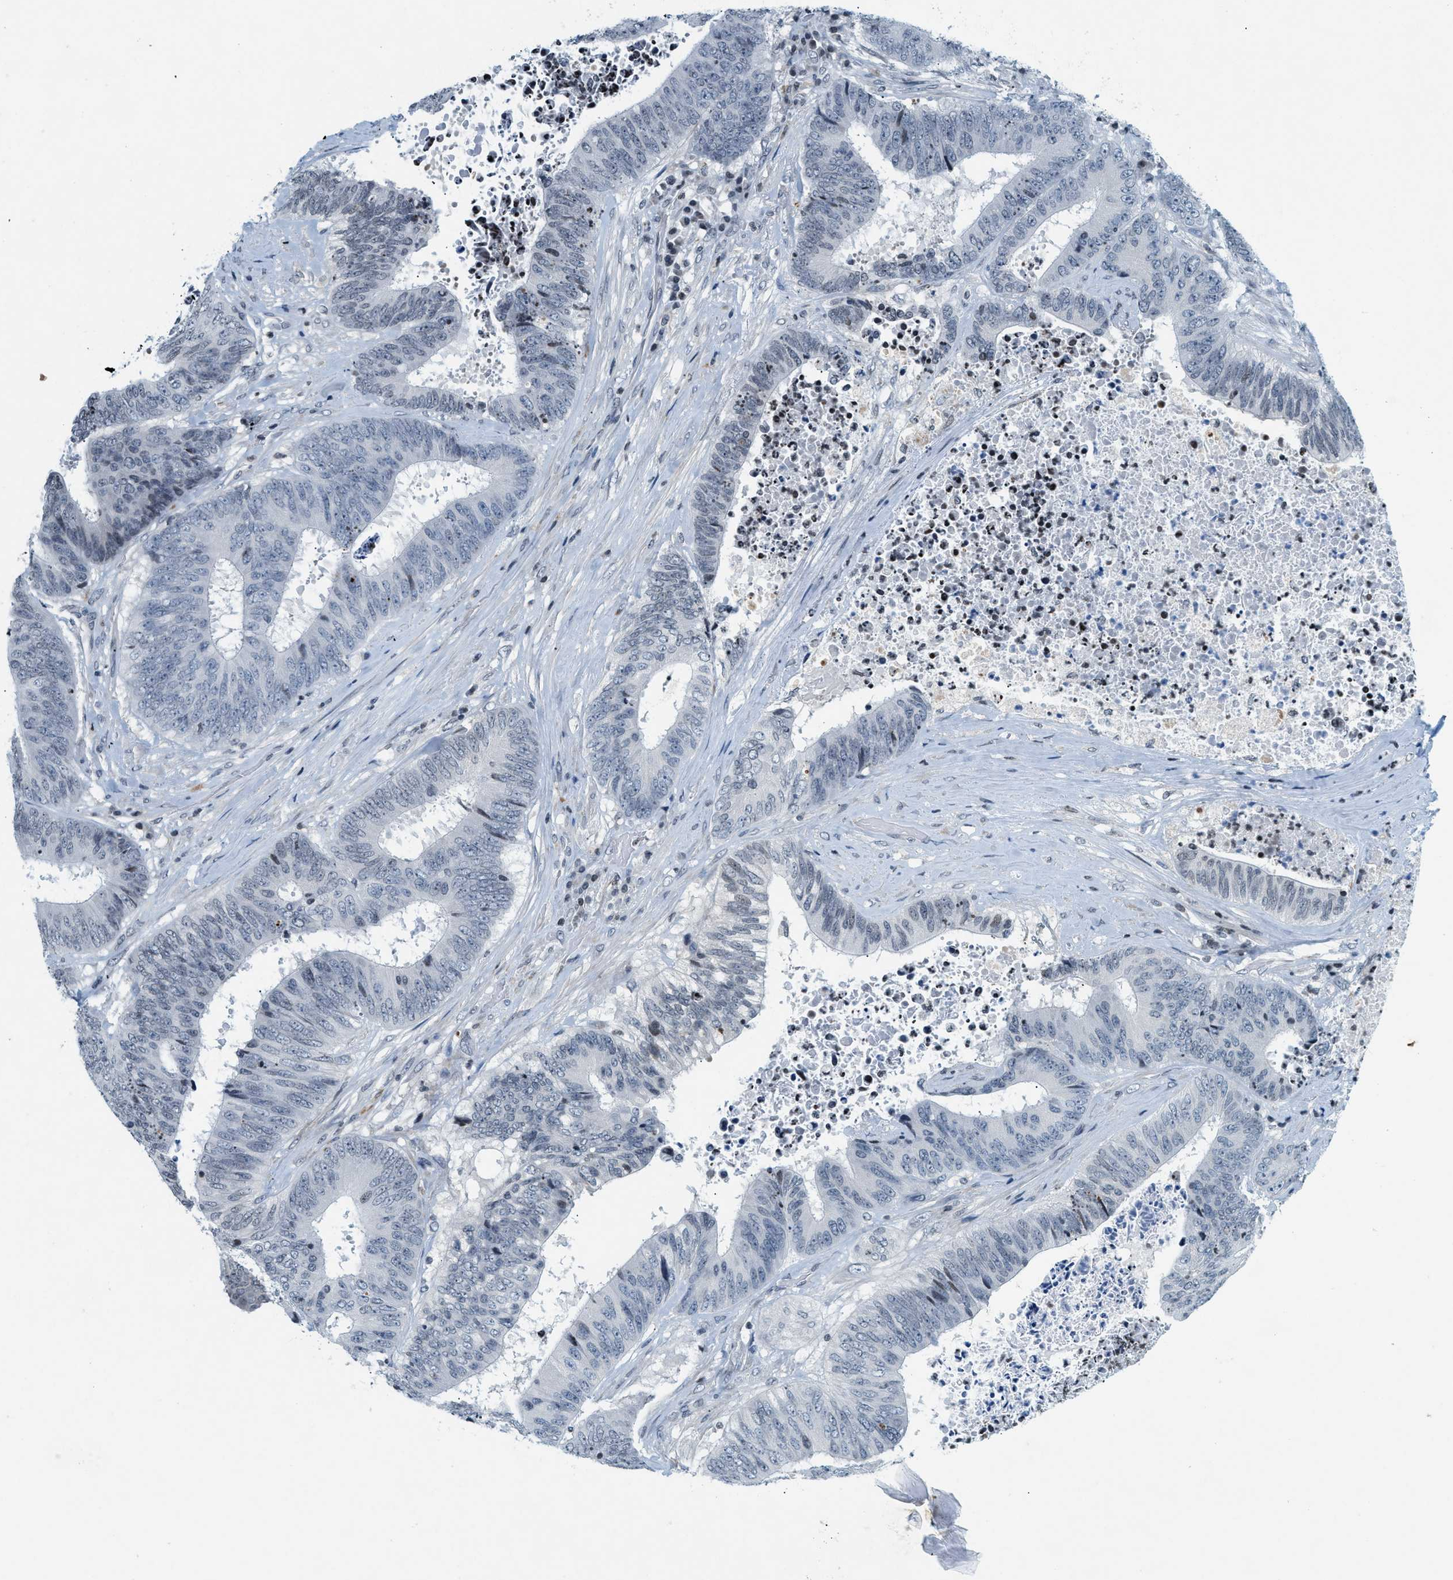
{"staining": {"intensity": "negative", "quantity": "none", "location": "none"}, "tissue": "colorectal cancer", "cell_type": "Tumor cells", "image_type": "cancer", "snomed": [{"axis": "morphology", "description": "Adenocarcinoma, NOS"}, {"axis": "topography", "description": "Rectum"}], "caption": "A high-resolution micrograph shows IHC staining of colorectal cancer, which shows no significant staining in tumor cells.", "gene": "UVRAG", "patient": {"sex": "male", "age": 72}}